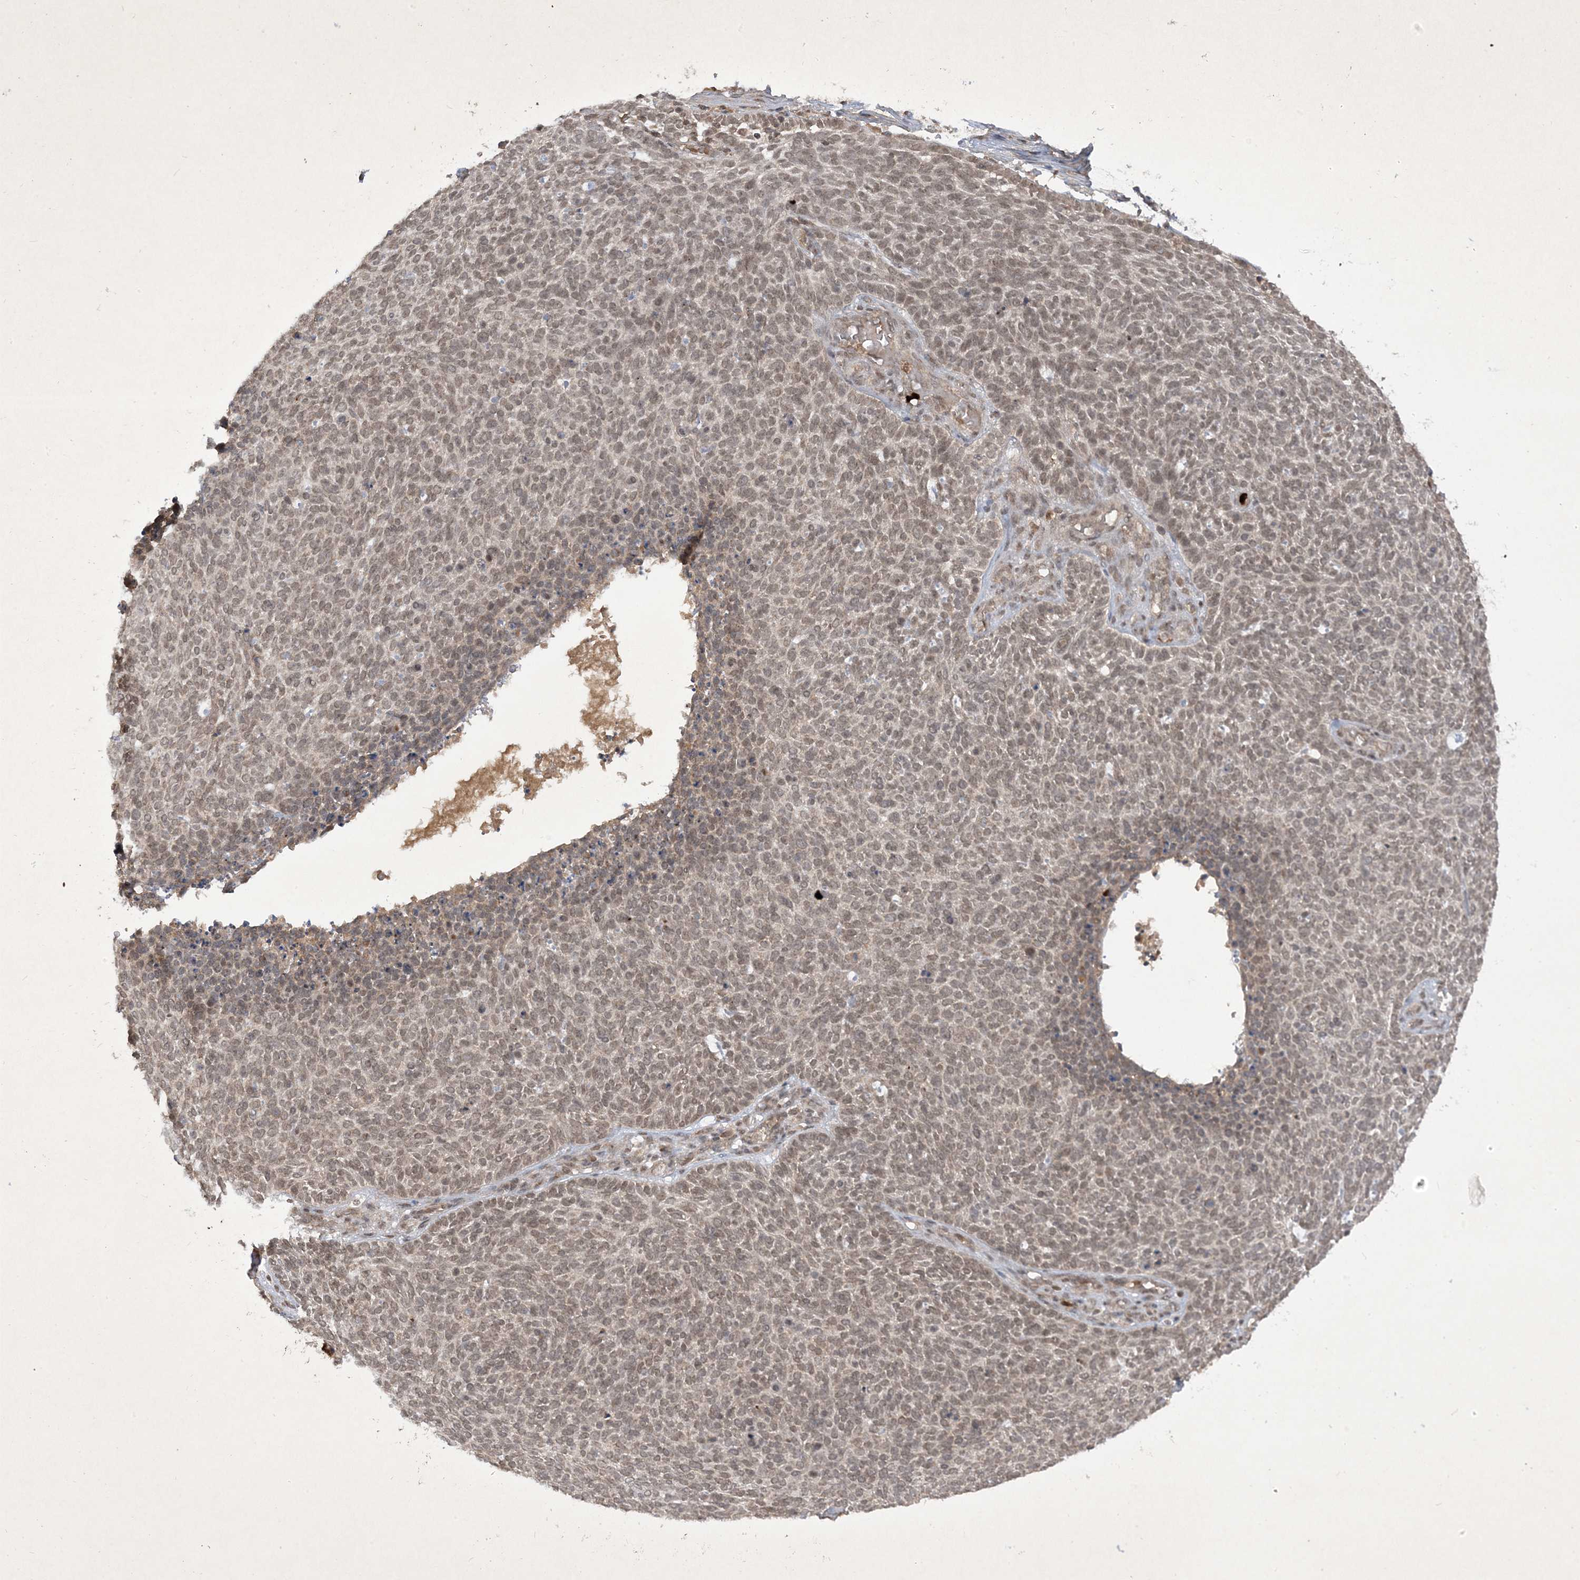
{"staining": {"intensity": "weak", "quantity": ">75%", "location": "nuclear"}, "tissue": "skin cancer", "cell_type": "Tumor cells", "image_type": "cancer", "snomed": [{"axis": "morphology", "description": "Squamous cell carcinoma, NOS"}, {"axis": "topography", "description": "Skin"}], "caption": "A high-resolution histopathology image shows immunohistochemistry staining of squamous cell carcinoma (skin), which shows weak nuclear expression in about >75% of tumor cells. The staining is performed using DAB (3,3'-diaminobenzidine) brown chromogen to label protein expression. The nuclei are counter-stained blue using hematoxylin.", "gene": "ZNF213", "patient": {"sex": "female", "age": 90}}